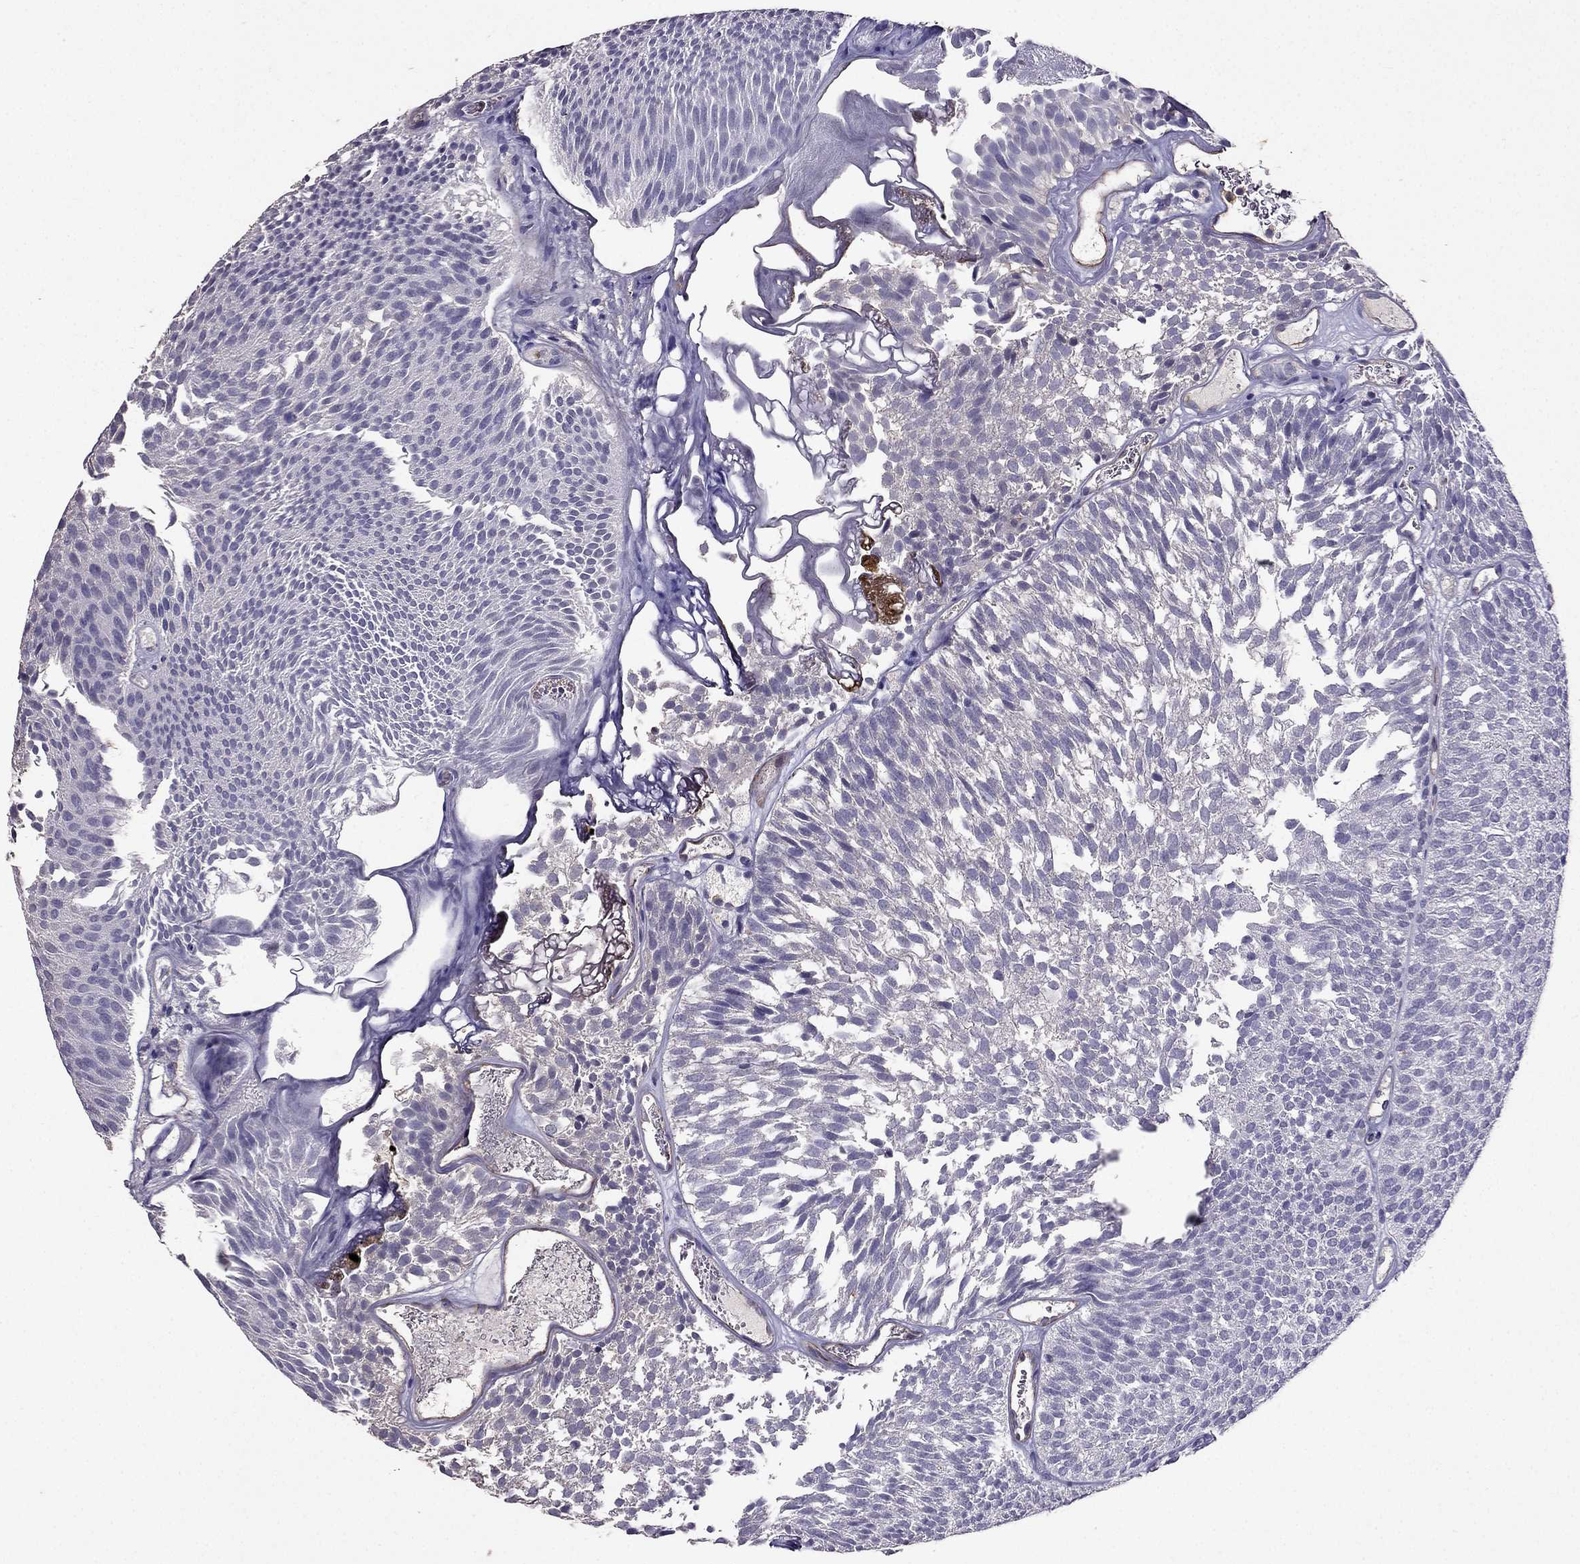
{"staining": {"intensity": "negative", "quantity": "none", "location": "none"}, "tissue": "urothelial cancer", "cell_type": "Tumor cells", "image_type": "cancer", "snomed": [{"axis": "morphology", "description": "Urothelial carcinoma, Low grade"}, {"axis": "topography", "description": "Urinary bladder"}], "caption": "This is an immunohistochemistry micrograph of urothelial cancer. There is no positivity in tumor cells.", "gene": "RFLNB", "patient": {"sex": "male", "age": 52}}